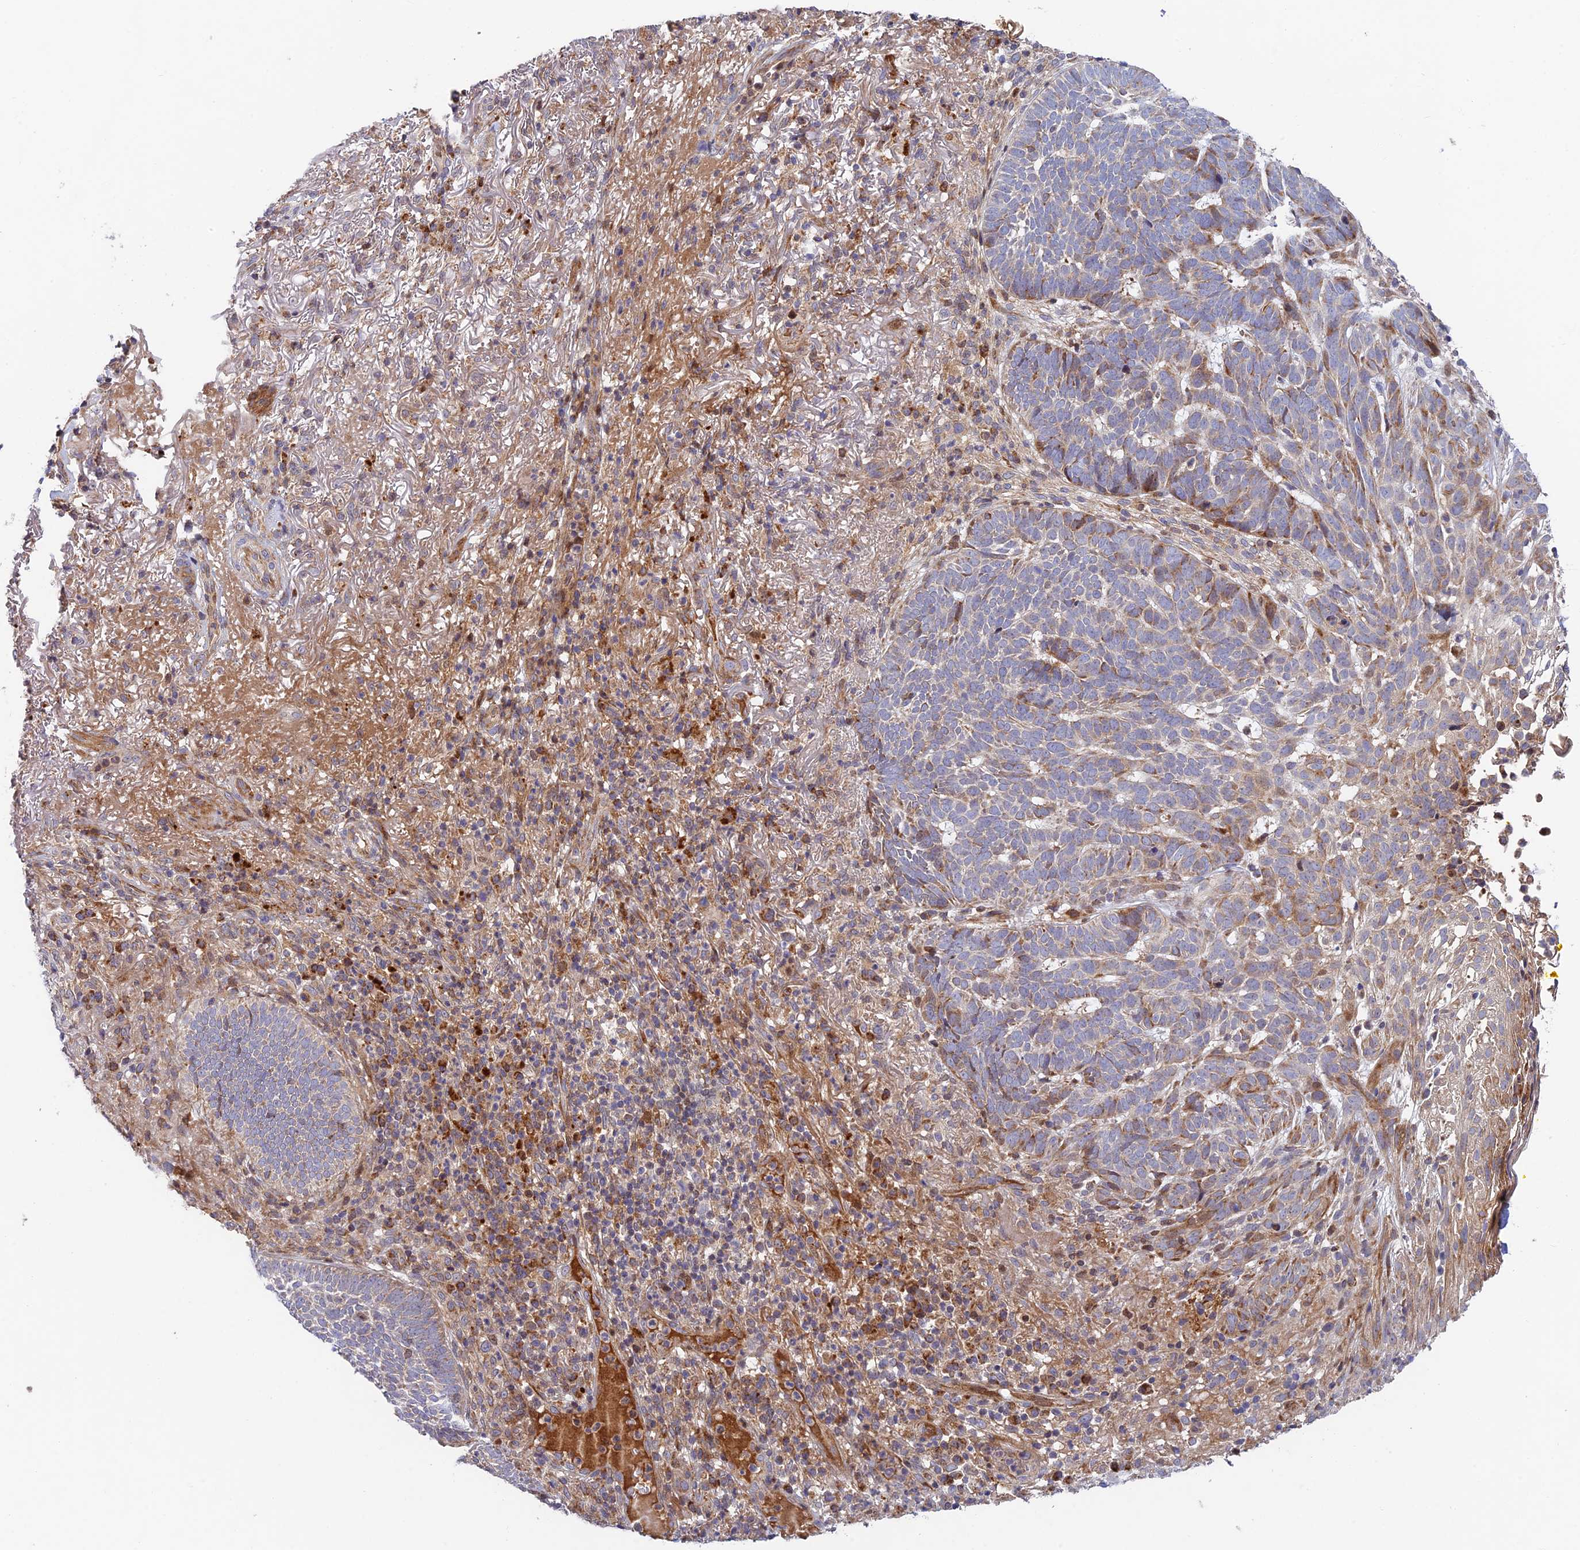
{"staining": {"intensity": "moderate", "quantity": "<25%", "location": "cytoplasmic/membranous"}, "tissue": "skin cancer", "cell_type": "Tumor cells", "image_type": "cancer", "snomed": [{"axis": "morphology", "description": "Basal cell carcinoma"}, {"axis": "topography", "description": "Skin"}], "caption": "An IHC photomicrograph of tumor tissue is shown. Protein staining in brown labels moderate cytoplasmic/membranous positivity in skin cancer within tumor cells. (DAB = brown stain, brightfield microscopy at high magnification).", "gene": "FUOM", "patient": {"sex": "female", "age": 78}}